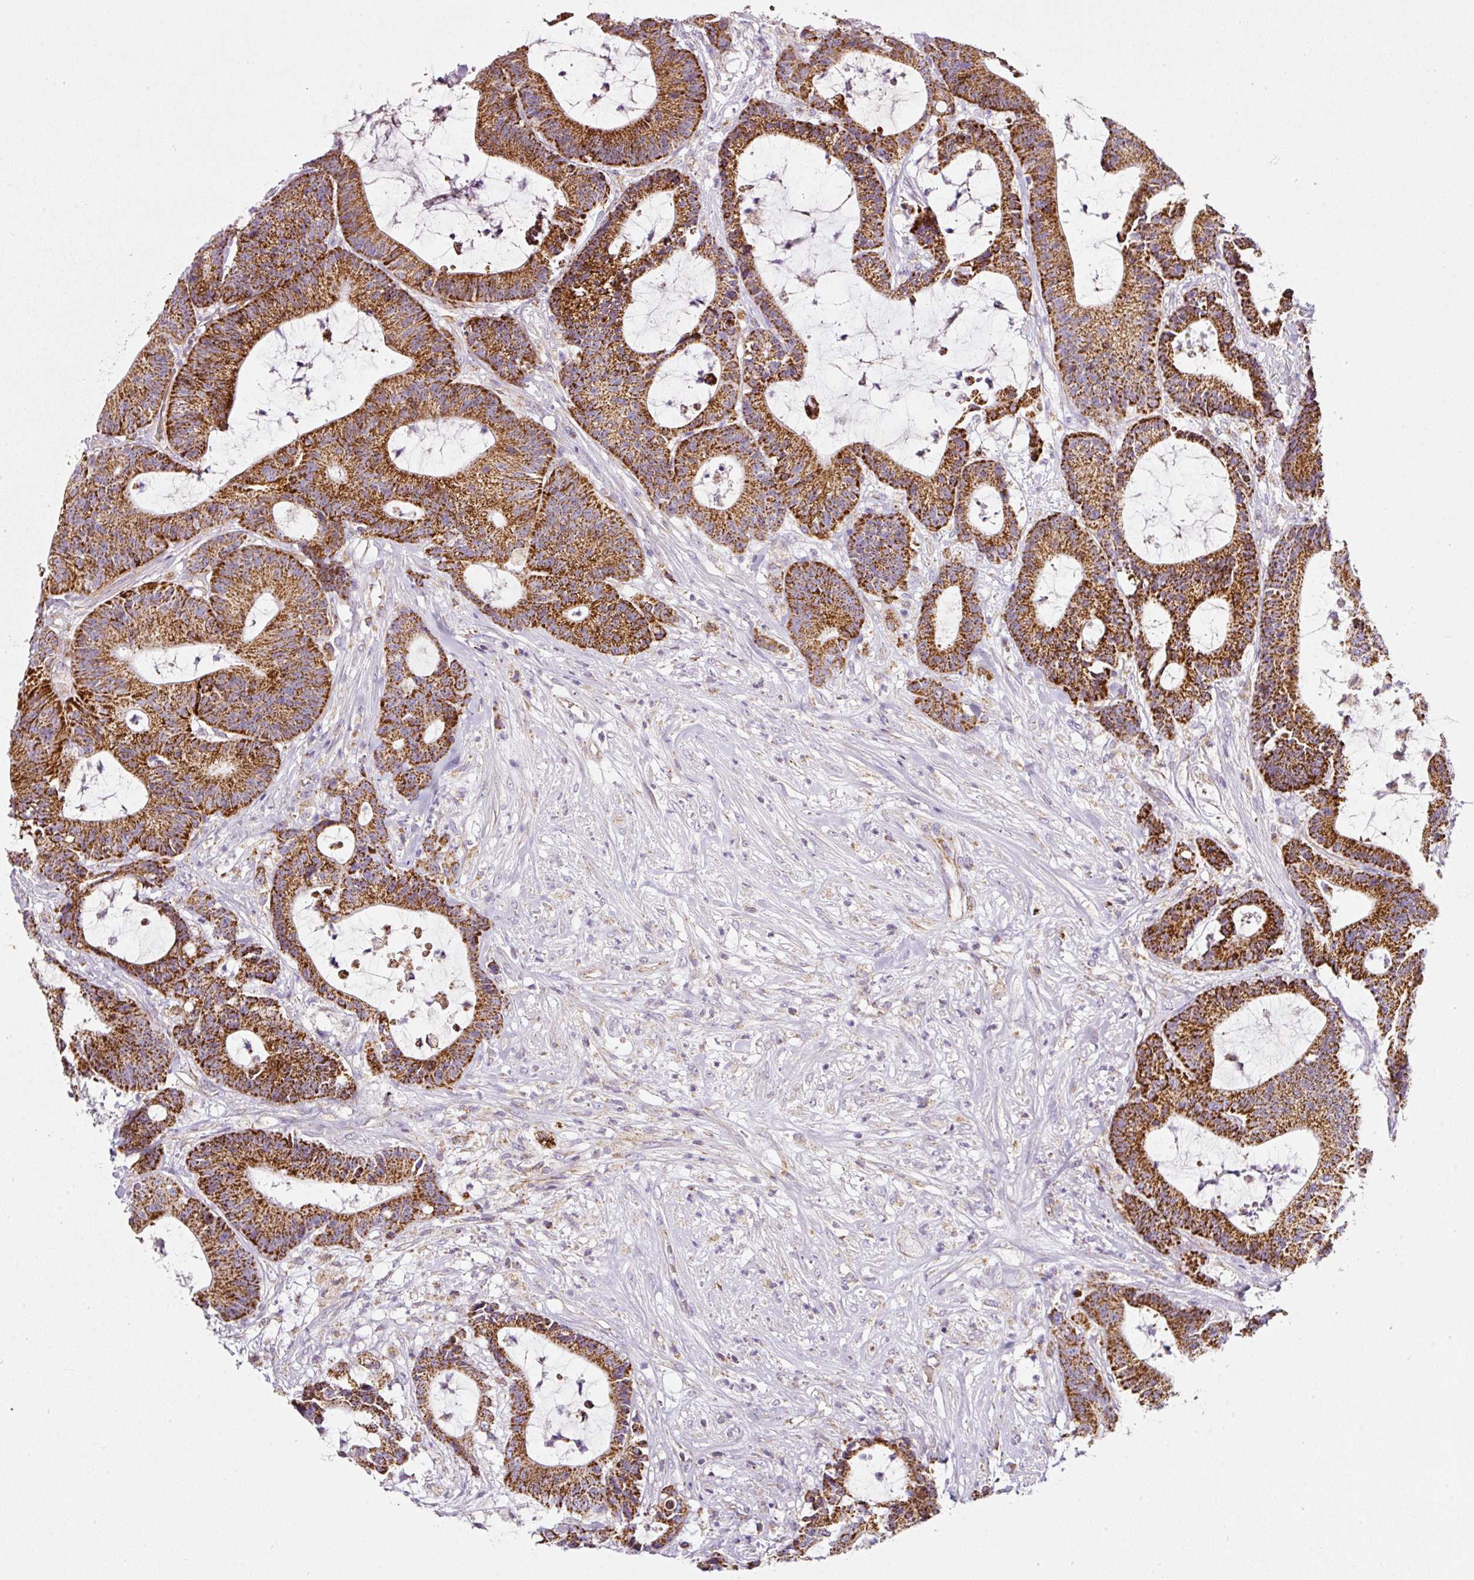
{"staining": {"intensity": "strong", "quantity": ">75%", "location": "cytoplasmic/membranous"}, "tissue": "colorectal cancer", "cell_type": "Tumor cells", "image_type": "cancer", "snomed": [{"axis": "morphology", "description": "Adenocarcinoma, NOS"}, {"axis": "topography", "description": "Colon"}], "caption": "This is a histology image of immunohistochemistry (IHC) staining of colorectal cancer, which shows strong staining in the cytoplasmic/membranous of tumor cells.", "gene": "SDHA", "patient": {"sex": "female", "age": 84}}